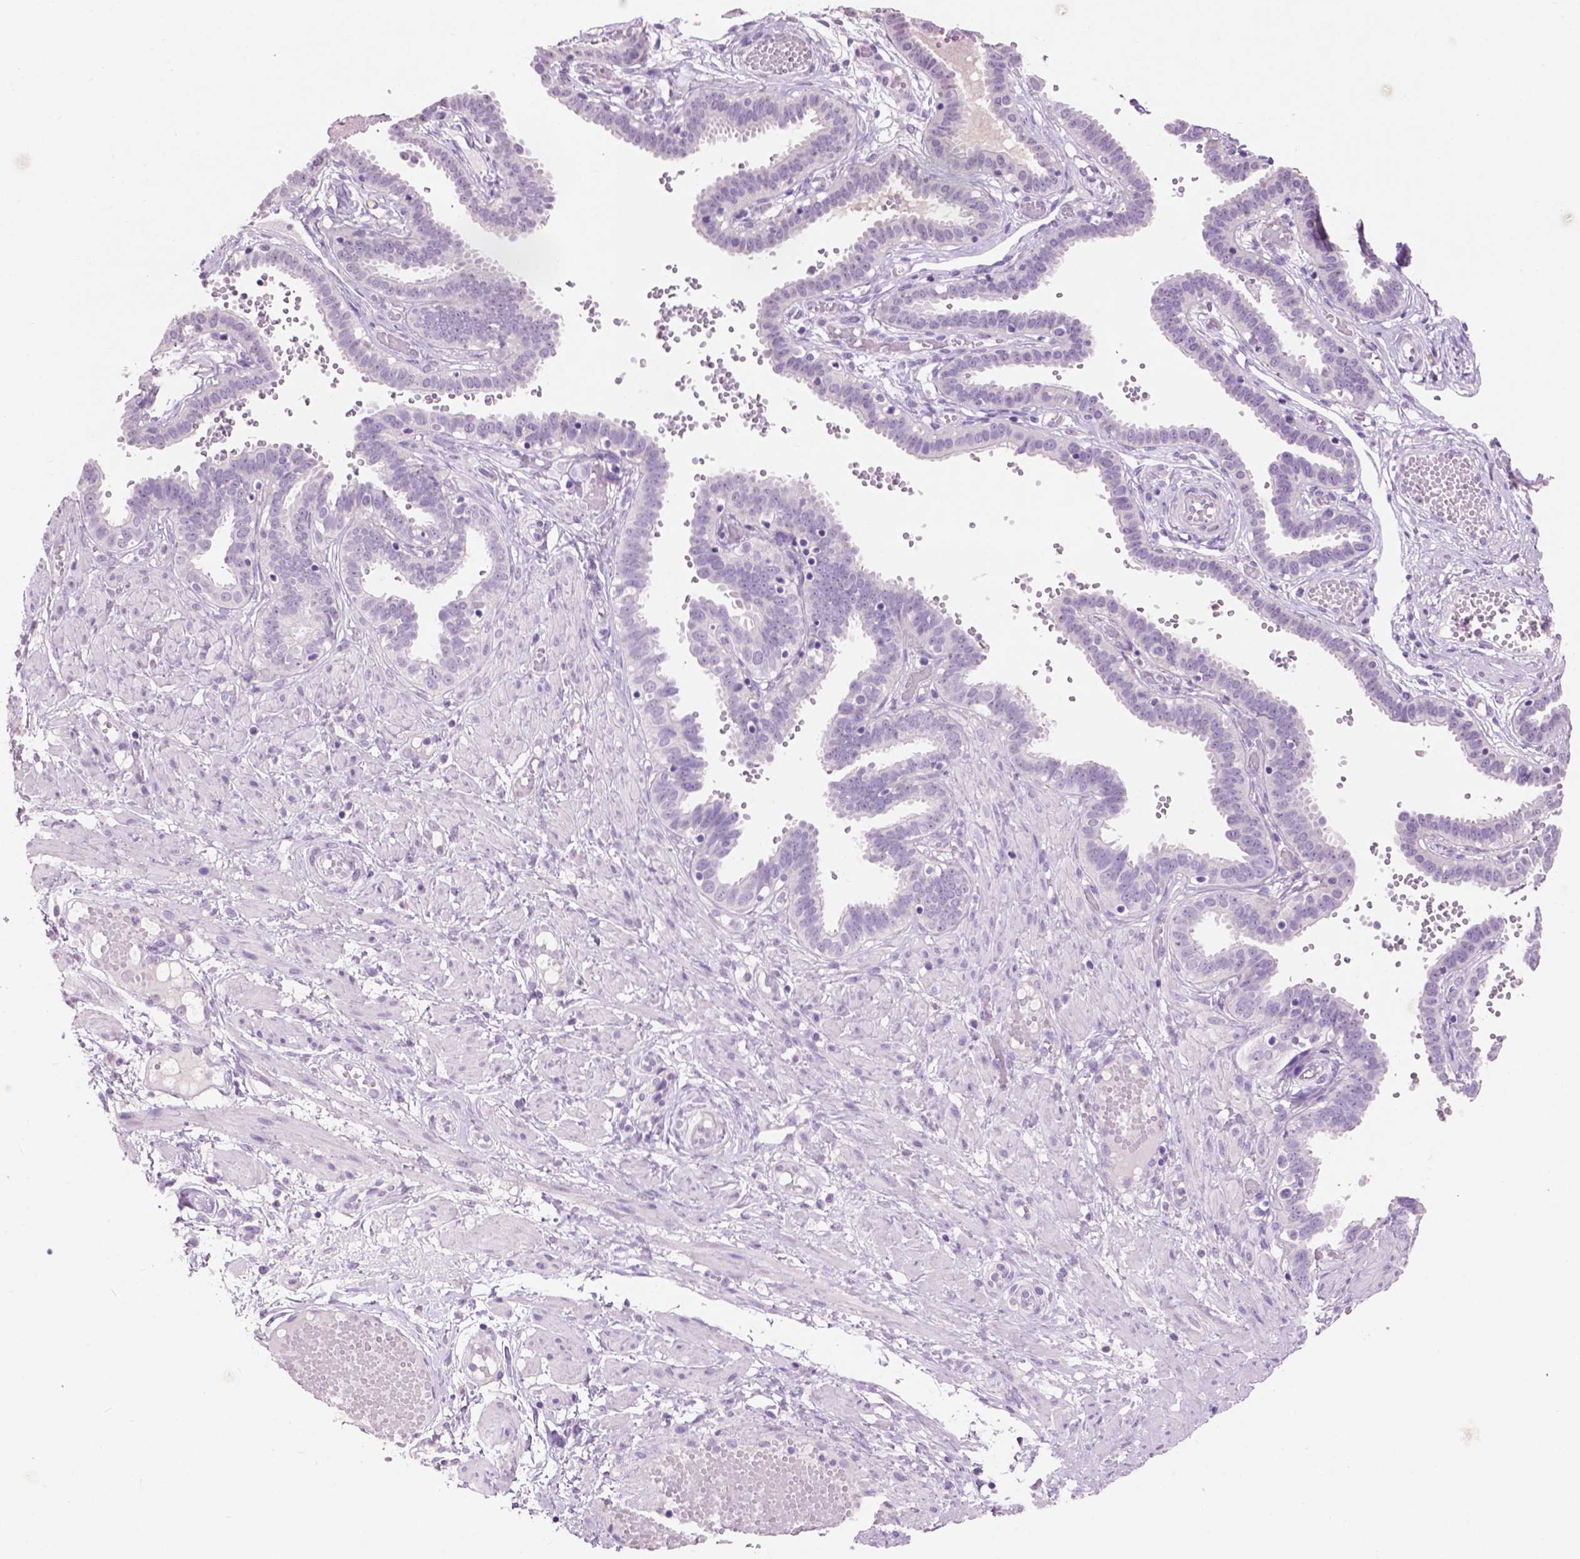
{"staining": {"intensity": "negative", "quantity": "none", "location": "none"}, "tissue": "fallopian tube", "cell_type": "Glandular cells", "image_type": "normal", "snomed": [{"axis": "morphology", "description": "Normal tissue, NOS"}, {"axis": "topography", "description": "Fallopian tube"}], "caption": "IHC photomicrograph of normal fallopian tube: human fallopian tube stained with DAB (3,3'-diaminobenzidine) demonstrates no significant protein positivity in glandular cells.", "gene": "CRYBA4", "patient": {"sex": "female", "age": 37}}